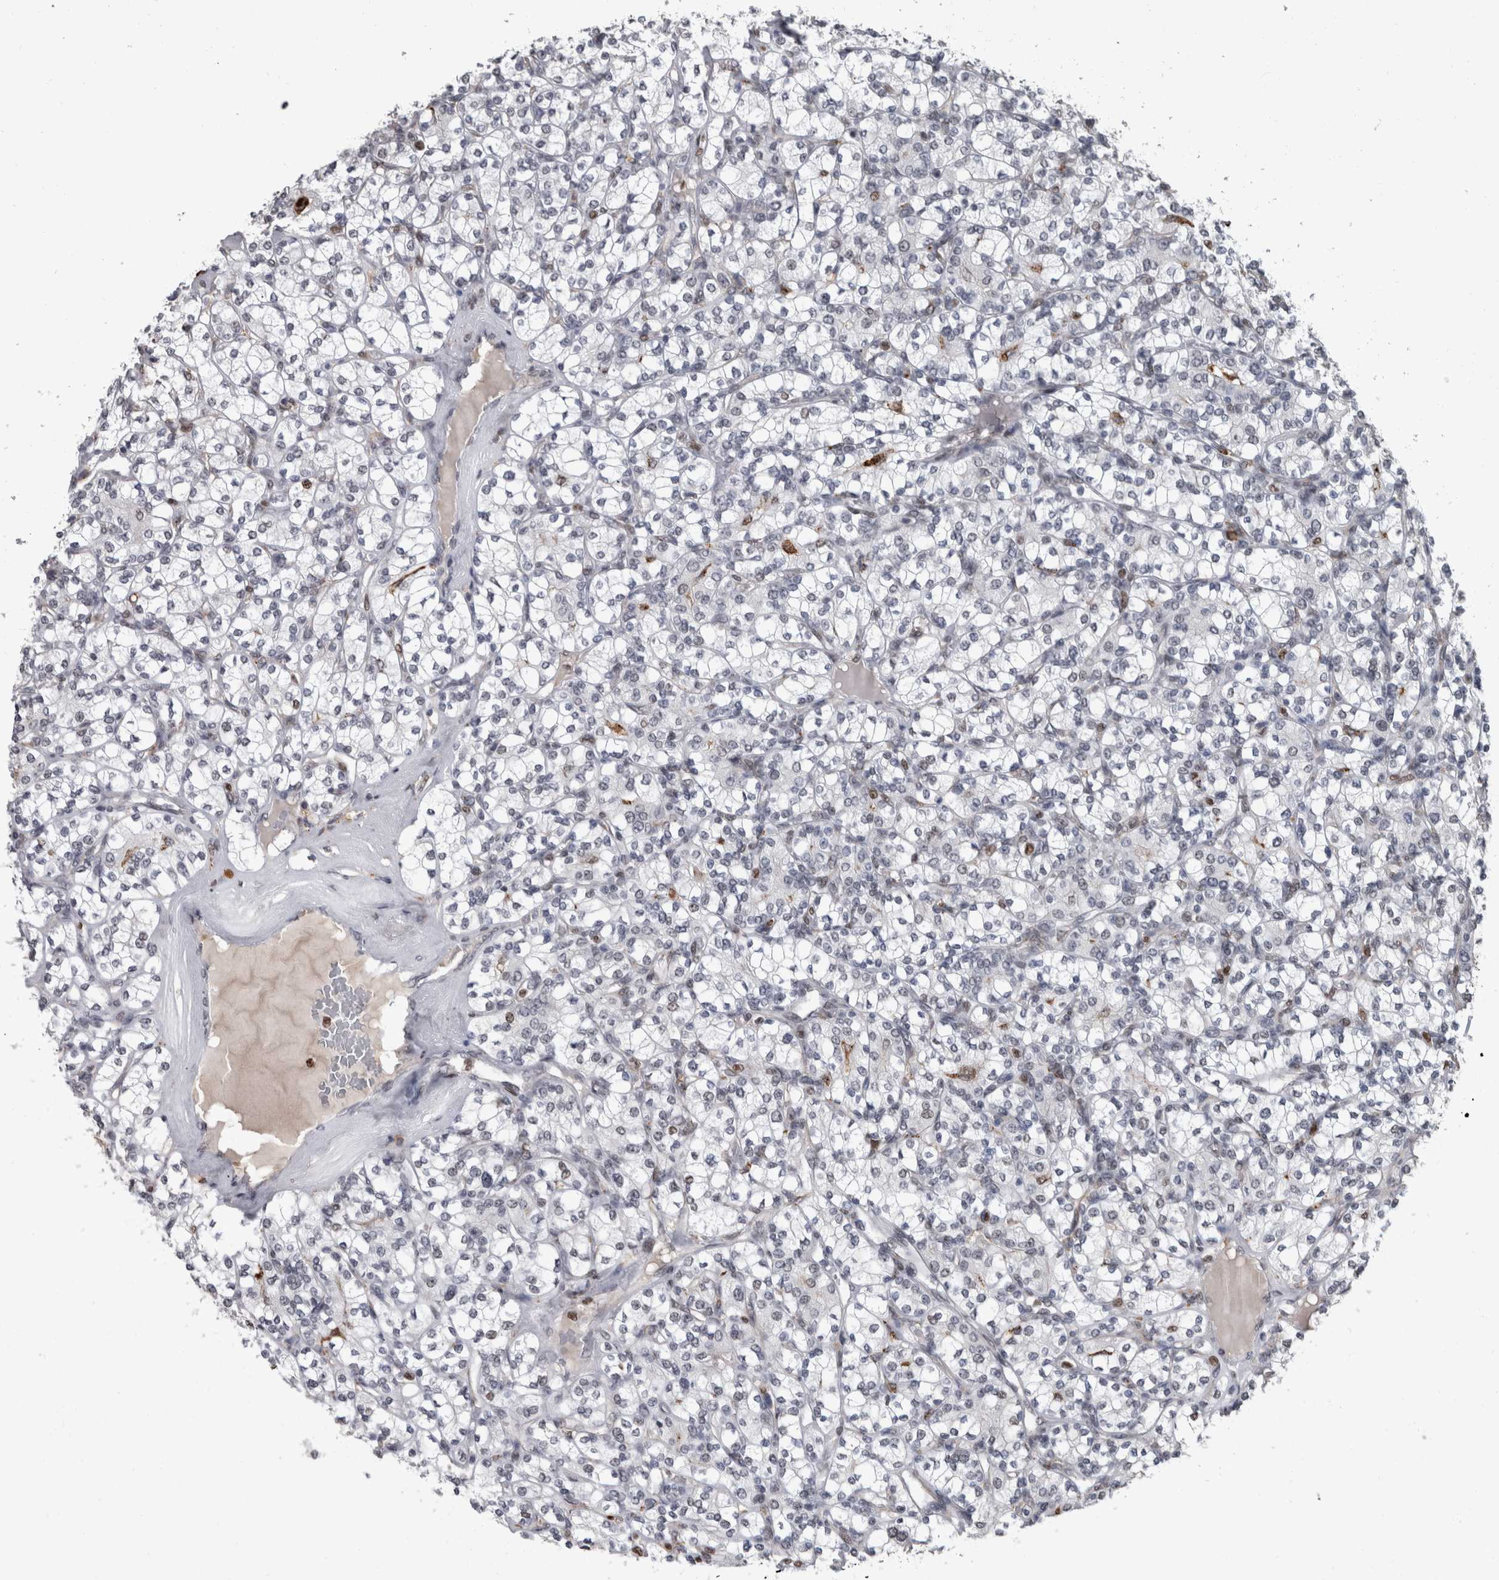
{"staining": {"intensity": "weak", "quantity": "<25%", "location": "nuclear"}, "tissue": "renal cancer", "cell_type": "Tumor cells", "image_type": "cancer", "snomed": [{"axis": "morphology", "description": "Adenocarcinoma, NOS"}, {"axis": "topography", "description": "Kidney"}], "caption": "A photomicrograph of adenocarcinoma (renal) stained for a protein reveals no brown staining in tumor cells.", "gene": "POLD2", "patient": {"sex": "male", "age": 77}}